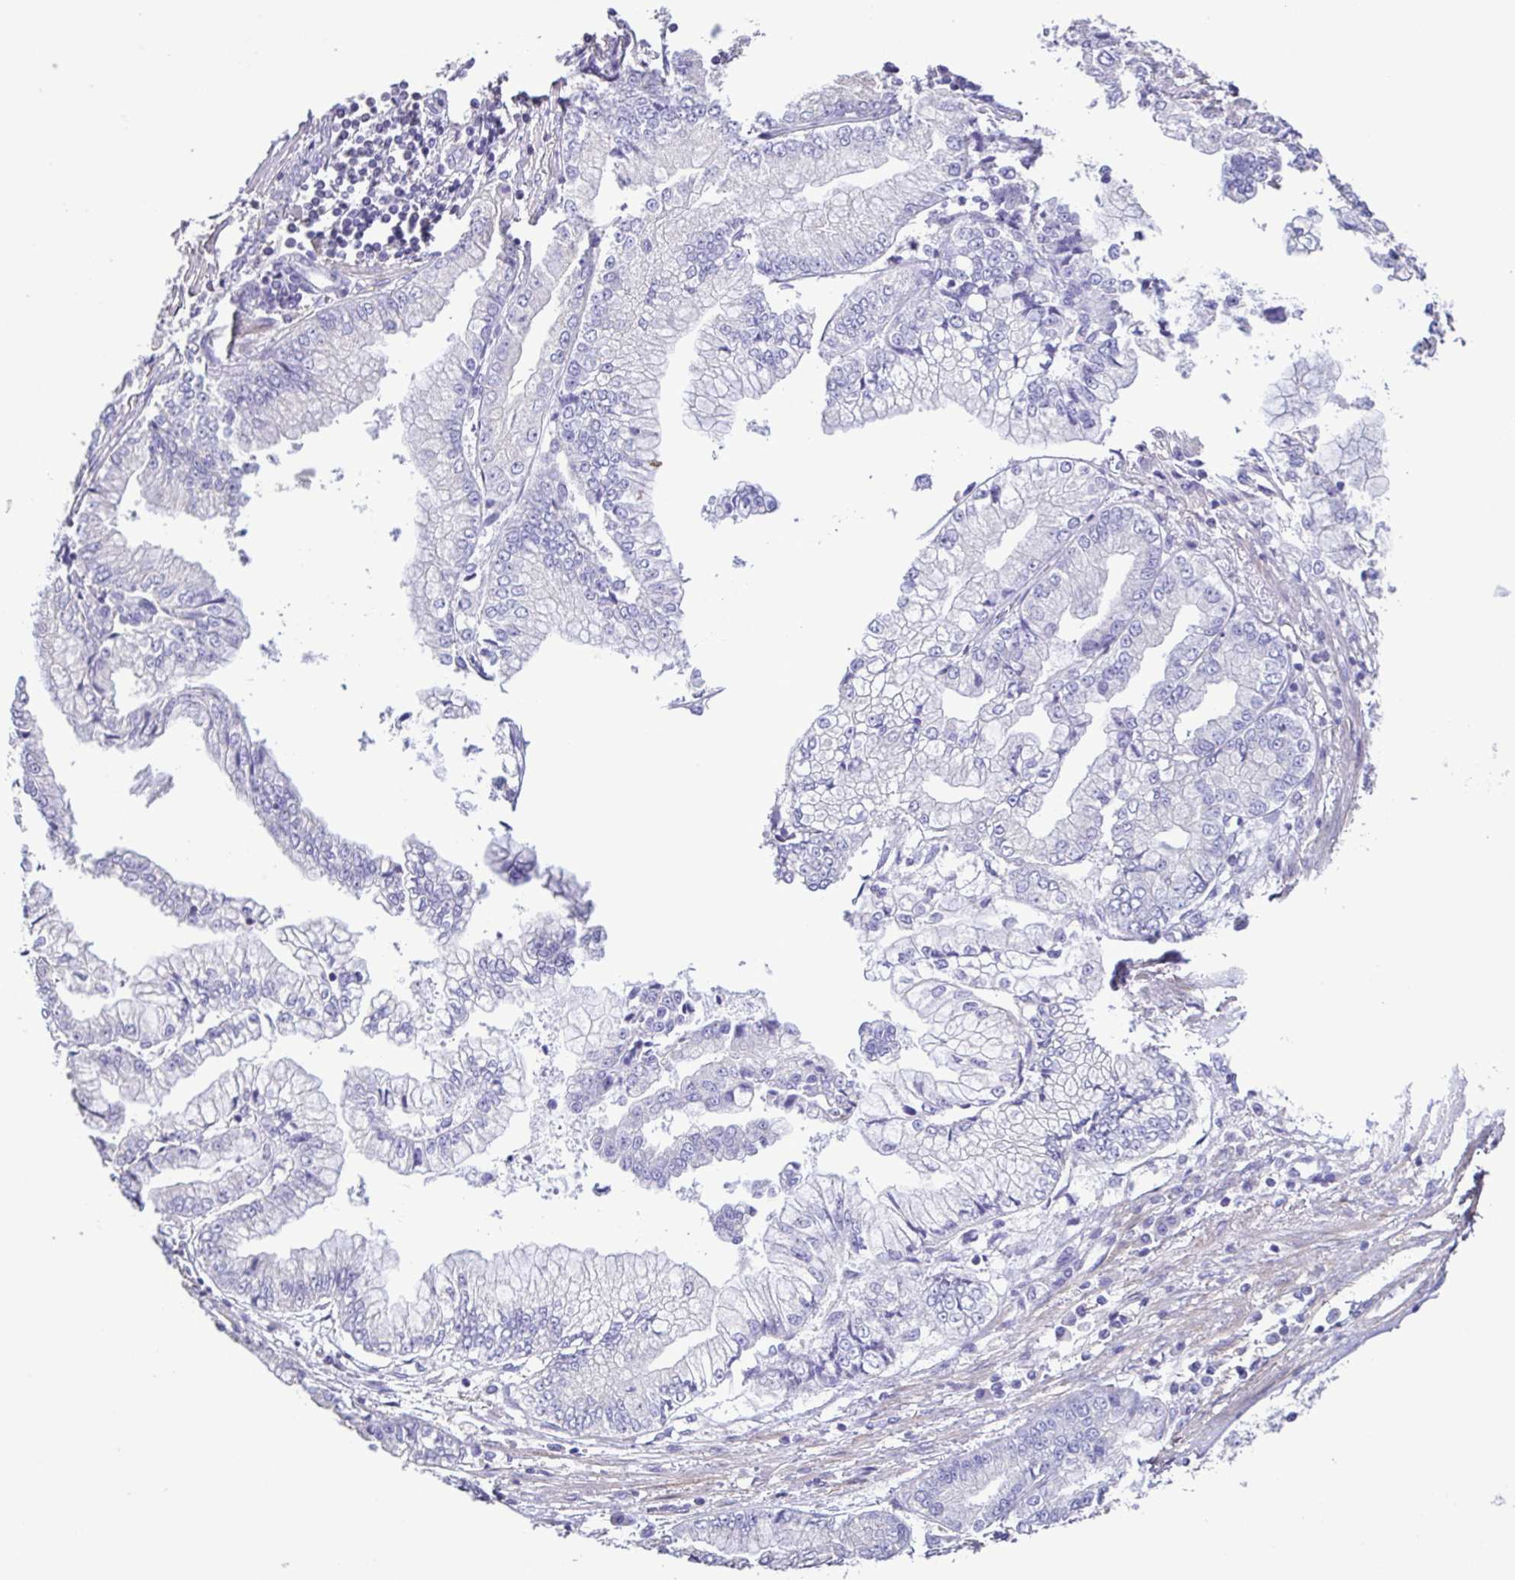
{"staining": {"intensity": "negative", "quantity": "none", "location": "none"}, "tissue": "stomach cancer", "cell_type": "Tumor cells", "image_type": "cancer", "snomed": [{"axis": "morphology", "description": "Adenocarcinoma, NOS"}, {"axis": "topography", "description": "Stomach, upper"}], "caption": "Immunohistochemical staining of human stomach cancer (adenocarcinoma) displays no significant positivity in tumor cells.", "gene": "PLA2G4E", "patient": {"sex": "female", "age": 74}}